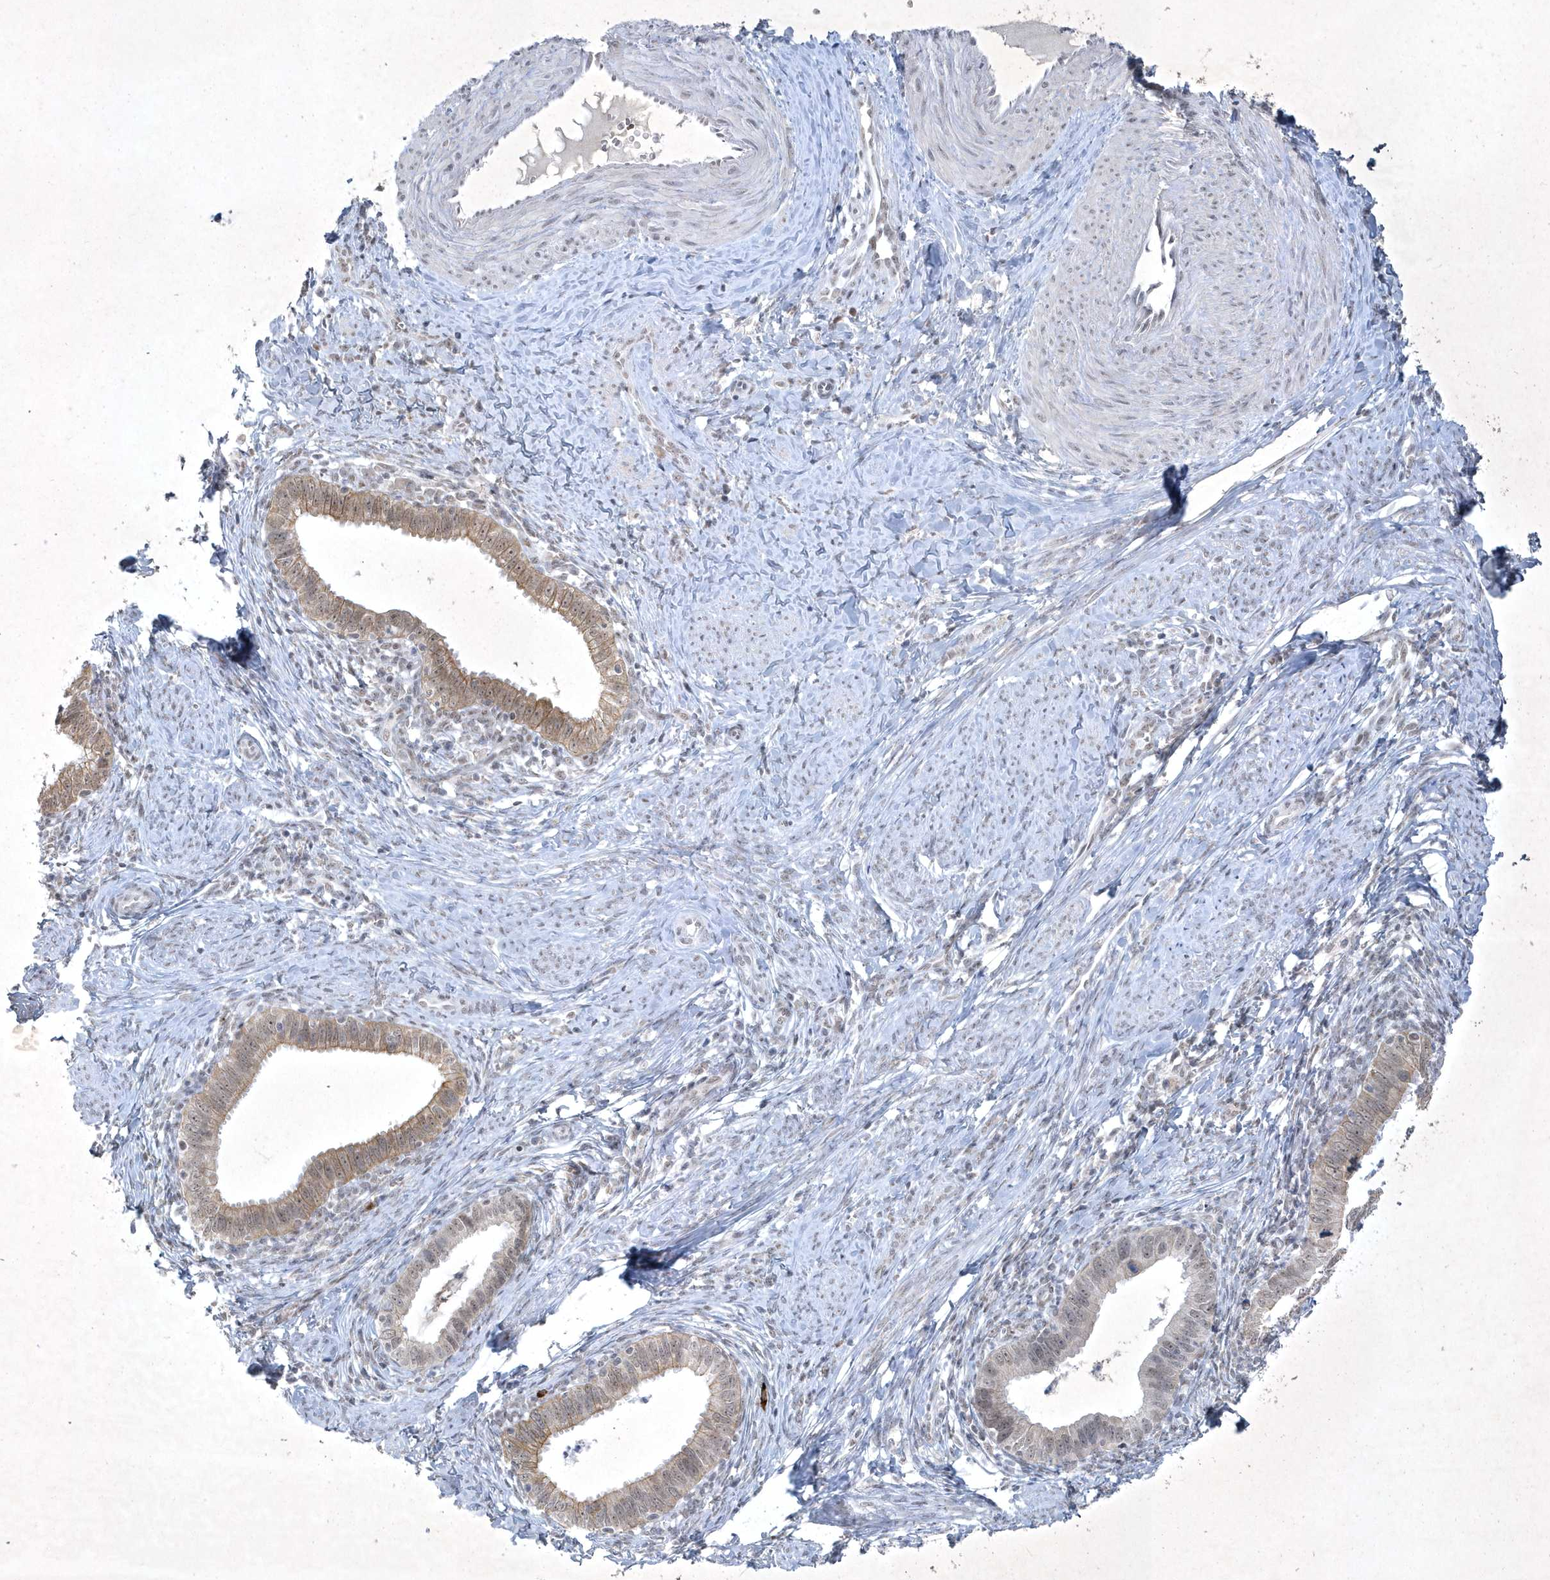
{"staining": {"intensity": "weak", "quantity": "25%-75%", "location": "cytoplasmic/membranous,nuclear"}, "tissue": "cervical cancer", "cell_type": "Tumor cells", "image_type": "cancer", "snomed": [{"axis": "morphology", "description": "Adenocarcinoma, NOS"}, {"axis": "topography", "description": "Cervix"}], "caption": "This image displays IHC staining of human cervical cancer, with low weak cytoplasmic/membranous and nuclear staining in approximately 25%-75% of tumor cells.", "gene": "ZBTB9", "patient": {"sex": "female", "age": 36}}